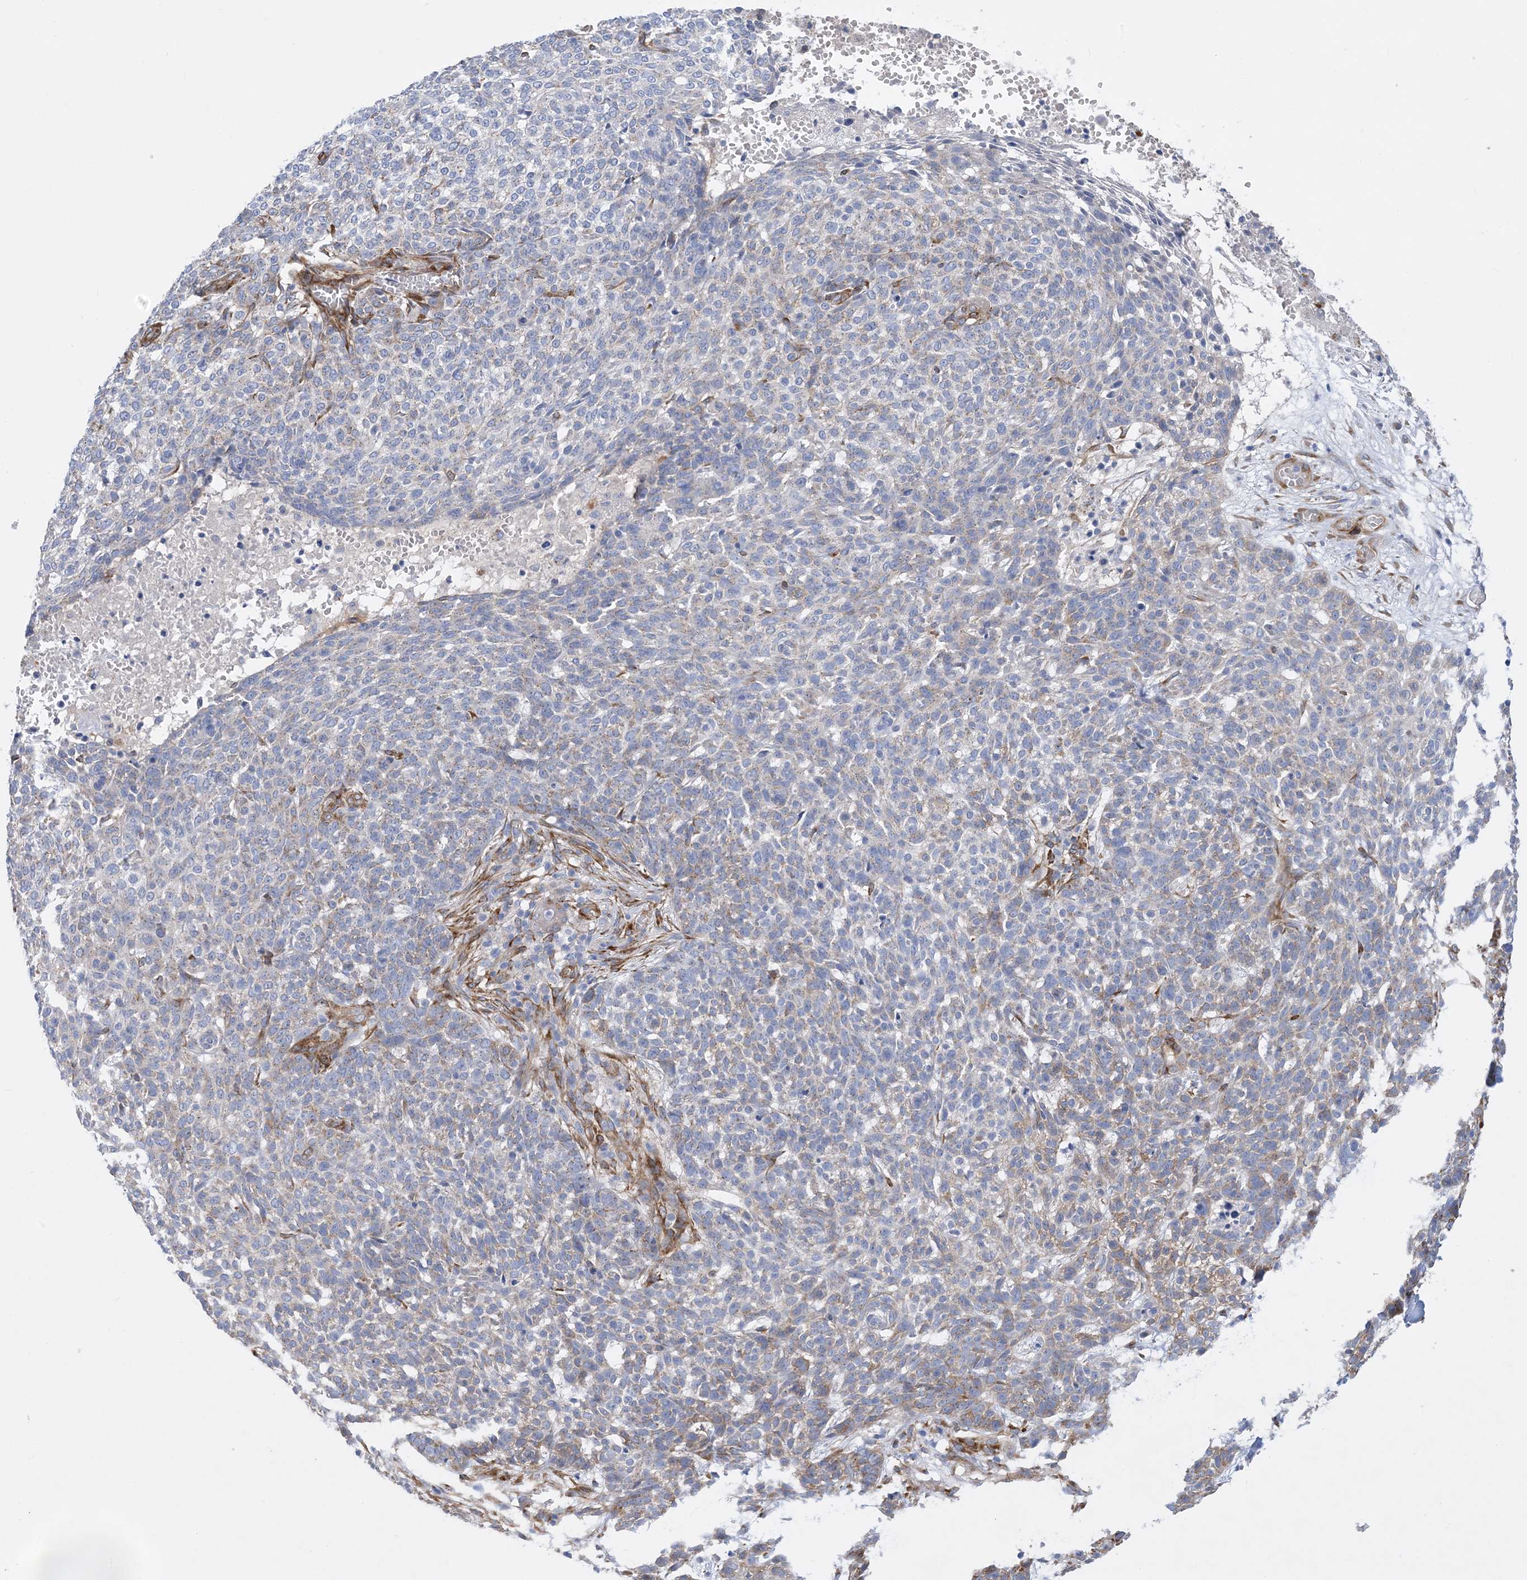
{"staining": {"intensity": "weak", "quantity": "<25%", "location": "cytoplasmic/membranous"}, "tissue": "skin cancer", "cell_type": "Tumor cells", "image_type": "cancer", "snomed": [{"axis": "morphology", "description": "Basal cell carcinoma"}, {"axis": "topography", "description": "Skin"}], "caption": "DAB immunohistochemical staining of human skin cancer (basal cell carcinoma) exhibits no significant expression in tumor cells.", "gene": "RBMS3", "patient": {"sex": "male", "age": 85}}